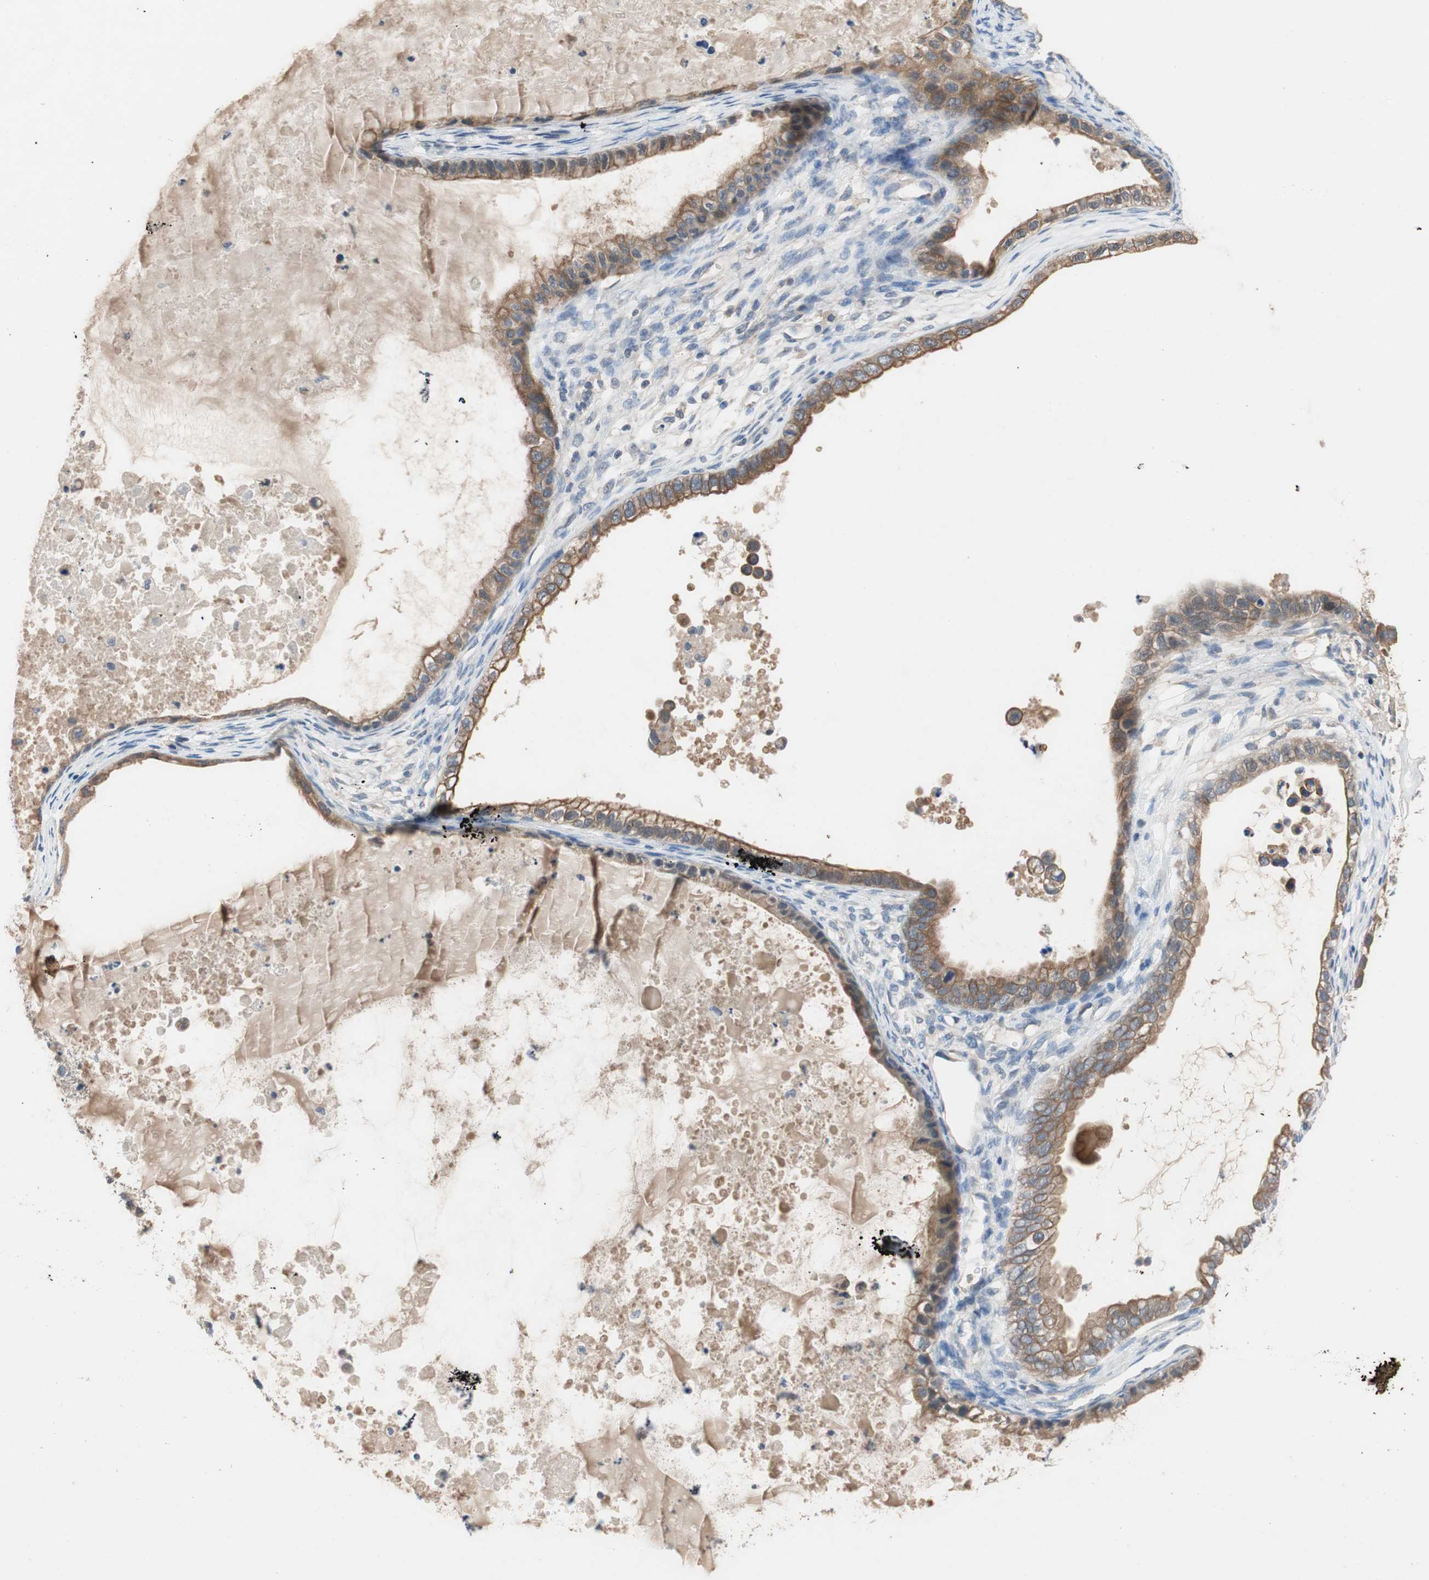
{"staining": {"intensity": "moderate", "quantity": ">75%", "location": "cytoplasmic/membranous"}, "tissue": "ovarian cancer", "cell_type": "Tumor cells", "image_type": "cancer", "snomed": [{"axis": "morphology", "description": "Cystadenocarcinoma, mucinous, NOS"}, {"axis": "topography", "description": "Ovary"}], "caption": "Brown immunohistochemical staining in ovarian cancer displays moderate cytoplasmic/membranous staining in approximately >75% of tumor cells. The protein is shown in brown color, while the nuclei are stained blue.", "gene": "ADAP1", "patient": {"sex": "female", "age": 80}}